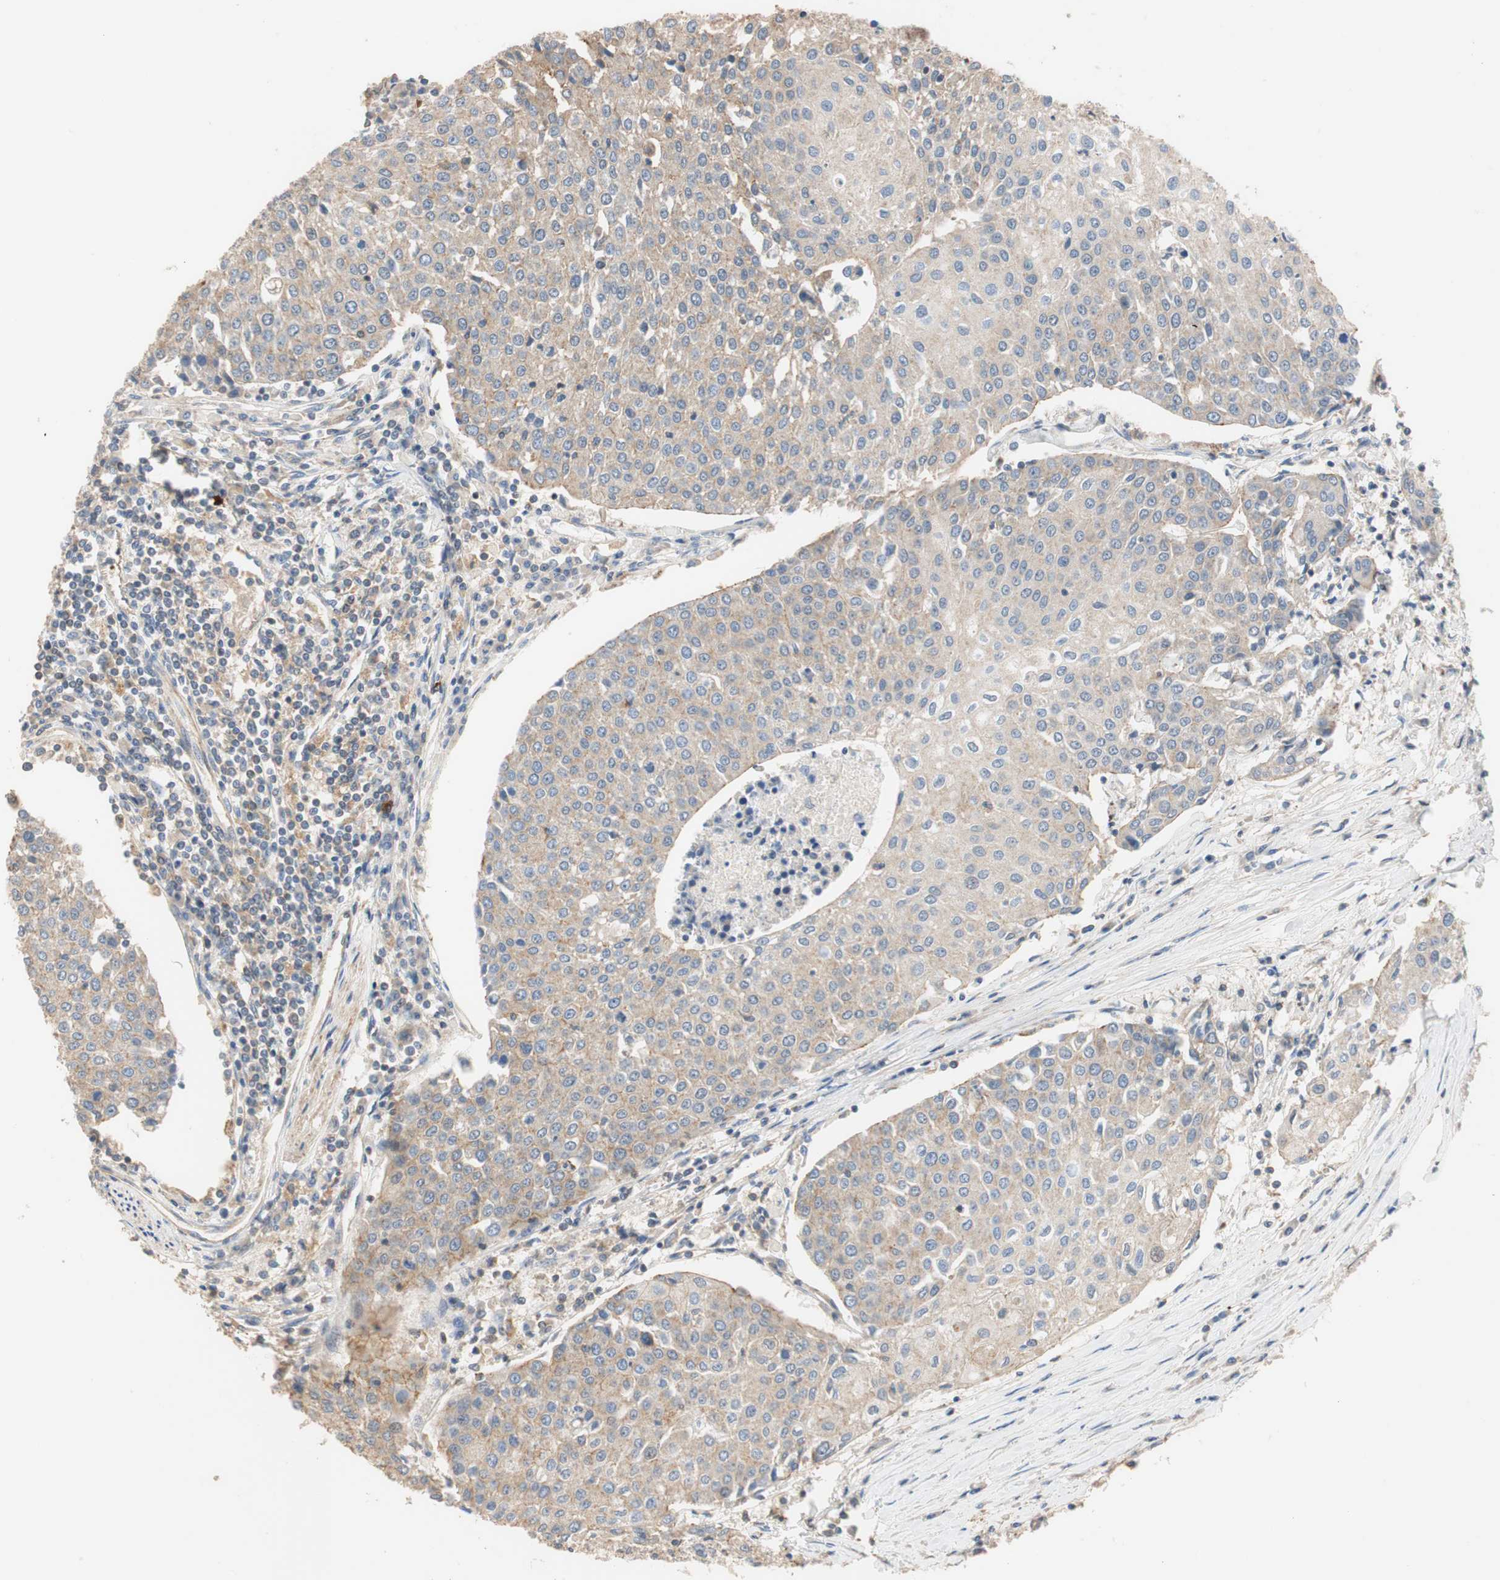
{"staining": {"intensity": "weak", "quantity": ">75%", "location": "cytoplasmic/membranous"}, "tissue": "urothelial cancer", "cell_type": "Tumor cells", "image_type": "cancer", "snomed": [{"axis": "morphology", "description": "Urothelial carcinoma, High grade"}, {"axis": "topography", "description": "Urinary bladder"}], "caption": "Urothelial cancer was stained to show a protein in brown. There is low levels of weak cytoplasmic/membranous expression in about >75% of tumor cells.", "gene": "MAP4K2", "patient": {"sex": "female", "age": 85}}